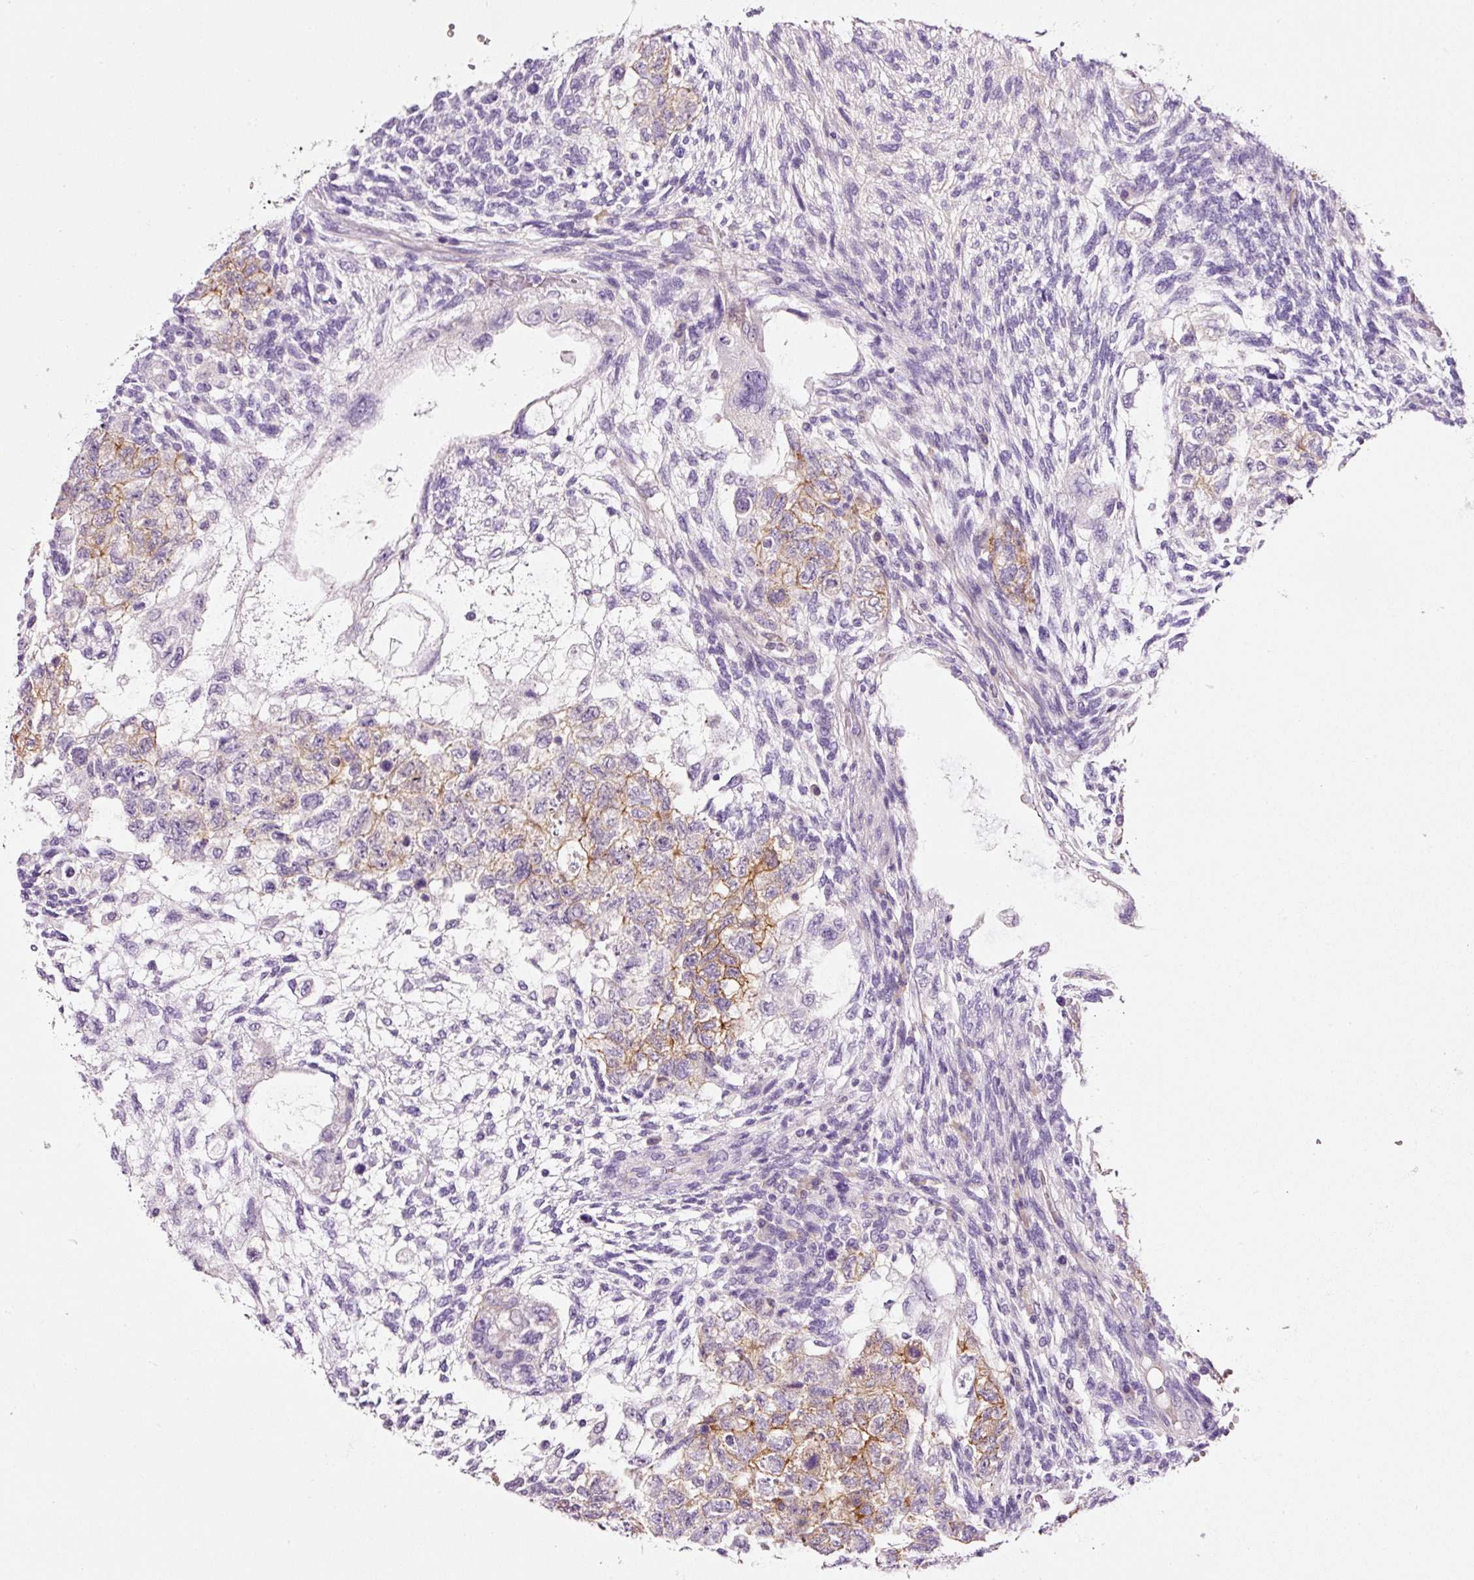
{"staining": {"intensity": "moderate", "quantity": "<25%", "location": "cytoplasmic/membranous"}, "tissue": "testis cancer", "cell_type": "Tumor cells", "image_type": "cancer", "snomed": [{"axis": "morphology", "description": "Normal tissue, NOS"}, {"axis": "morphology", "description": "Carcinoma, Embryonal, NOS"}, {"axis": "topography", "description": "Testis"}], "caption": "A histopathology image of testis cancer (embryonal carcinoma) stained for a protein reveals moderate cytoplasmic/membranous brown staining in tumor cells.", "gene": "SOS2", "patient": {"sex": "male", "age": 36}}